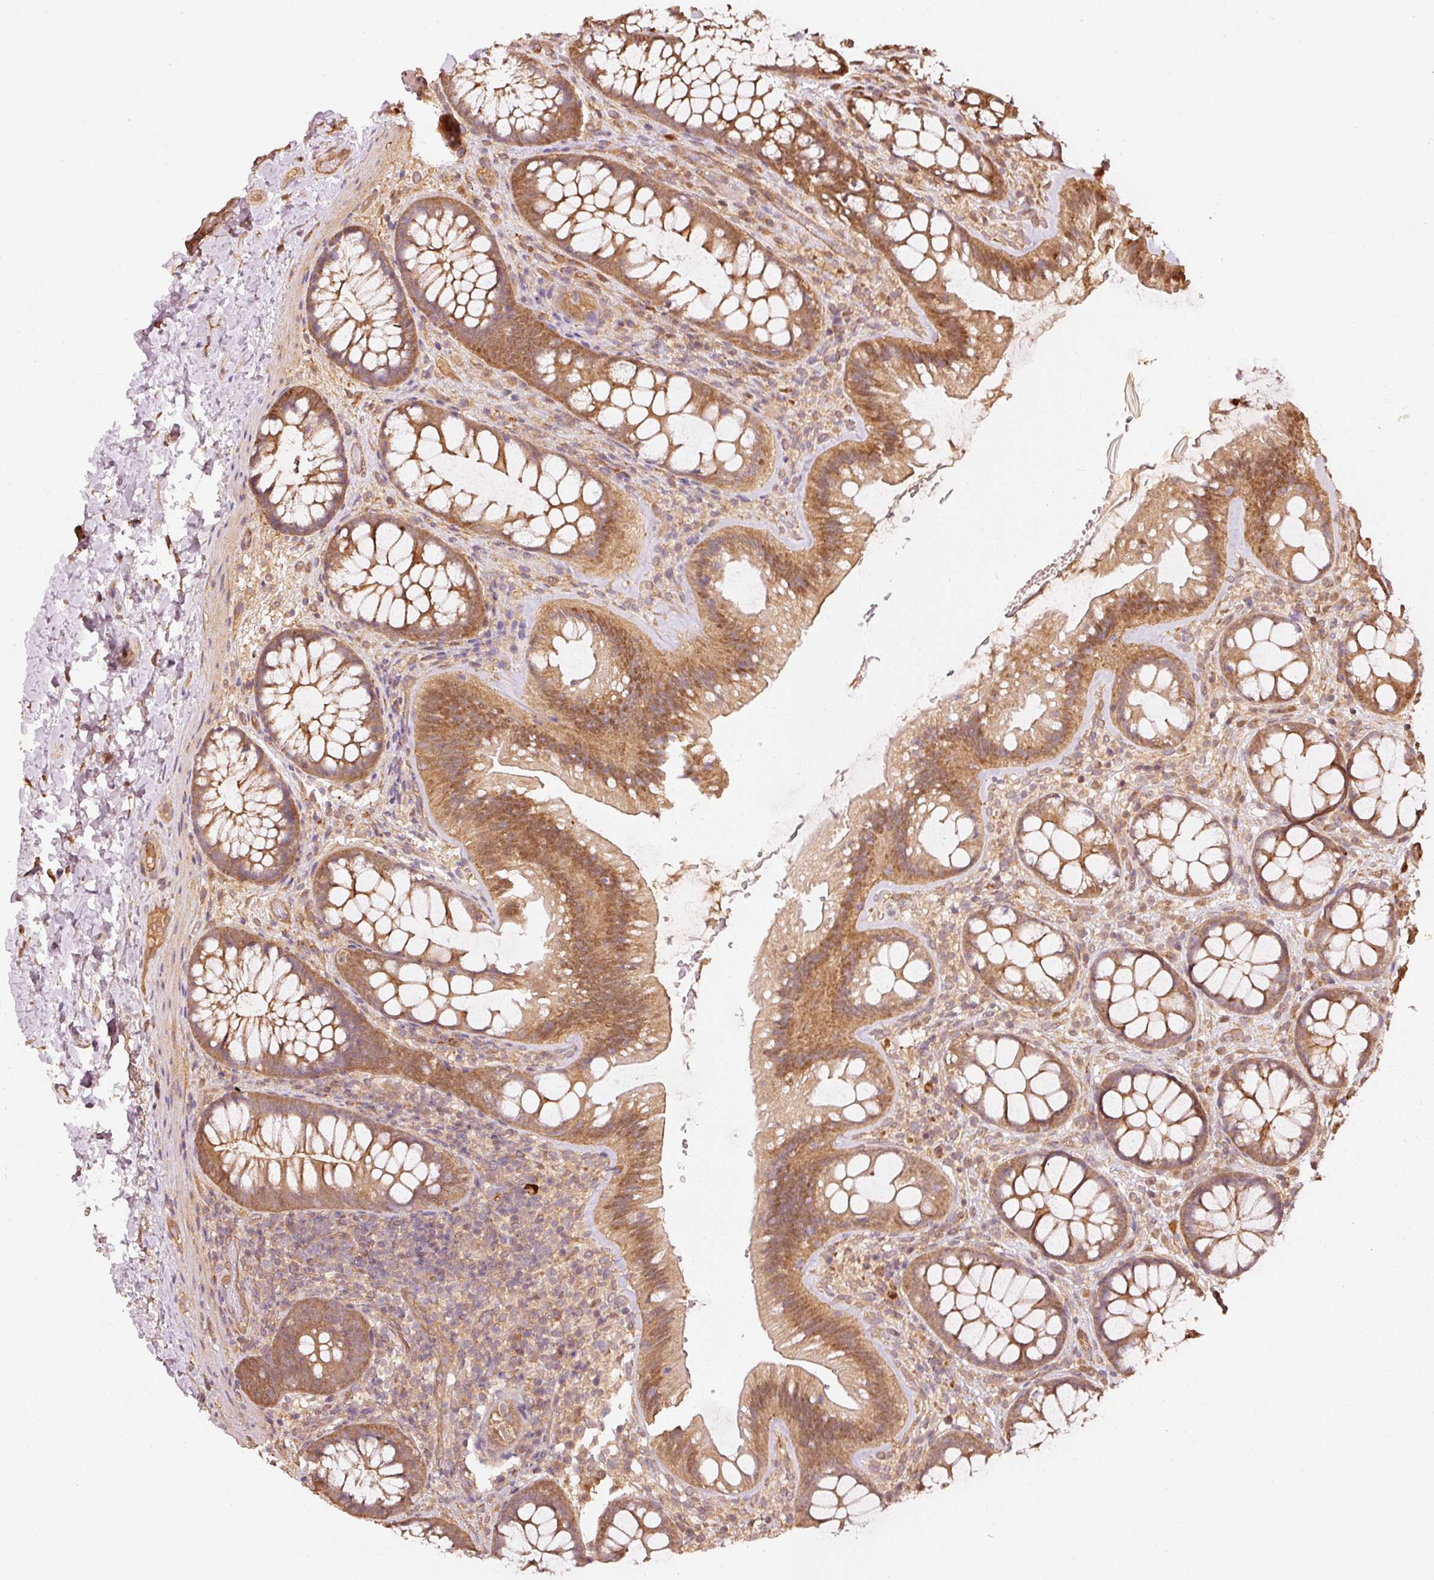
{"staining": {"intensity": "moderate", "quantity": ">75%", "location": "cytoplasmic/membranous"}, "tissue": "colon", "cell_type": "Endothelial cells", "image_type": "normal", "snomed": [{"axis": "morphology", "description": "Normal tissue, NOS"}, {"axis": "topography", "description": "Colon"}], "caption": "IHC (DAB) staining of normal colon exhibits moderate cytoplasmic/membranous protein positivity in about >75% of endothelial cells.", "gene": "STAU1", "patient": {"sex": "male", "age": 46}}